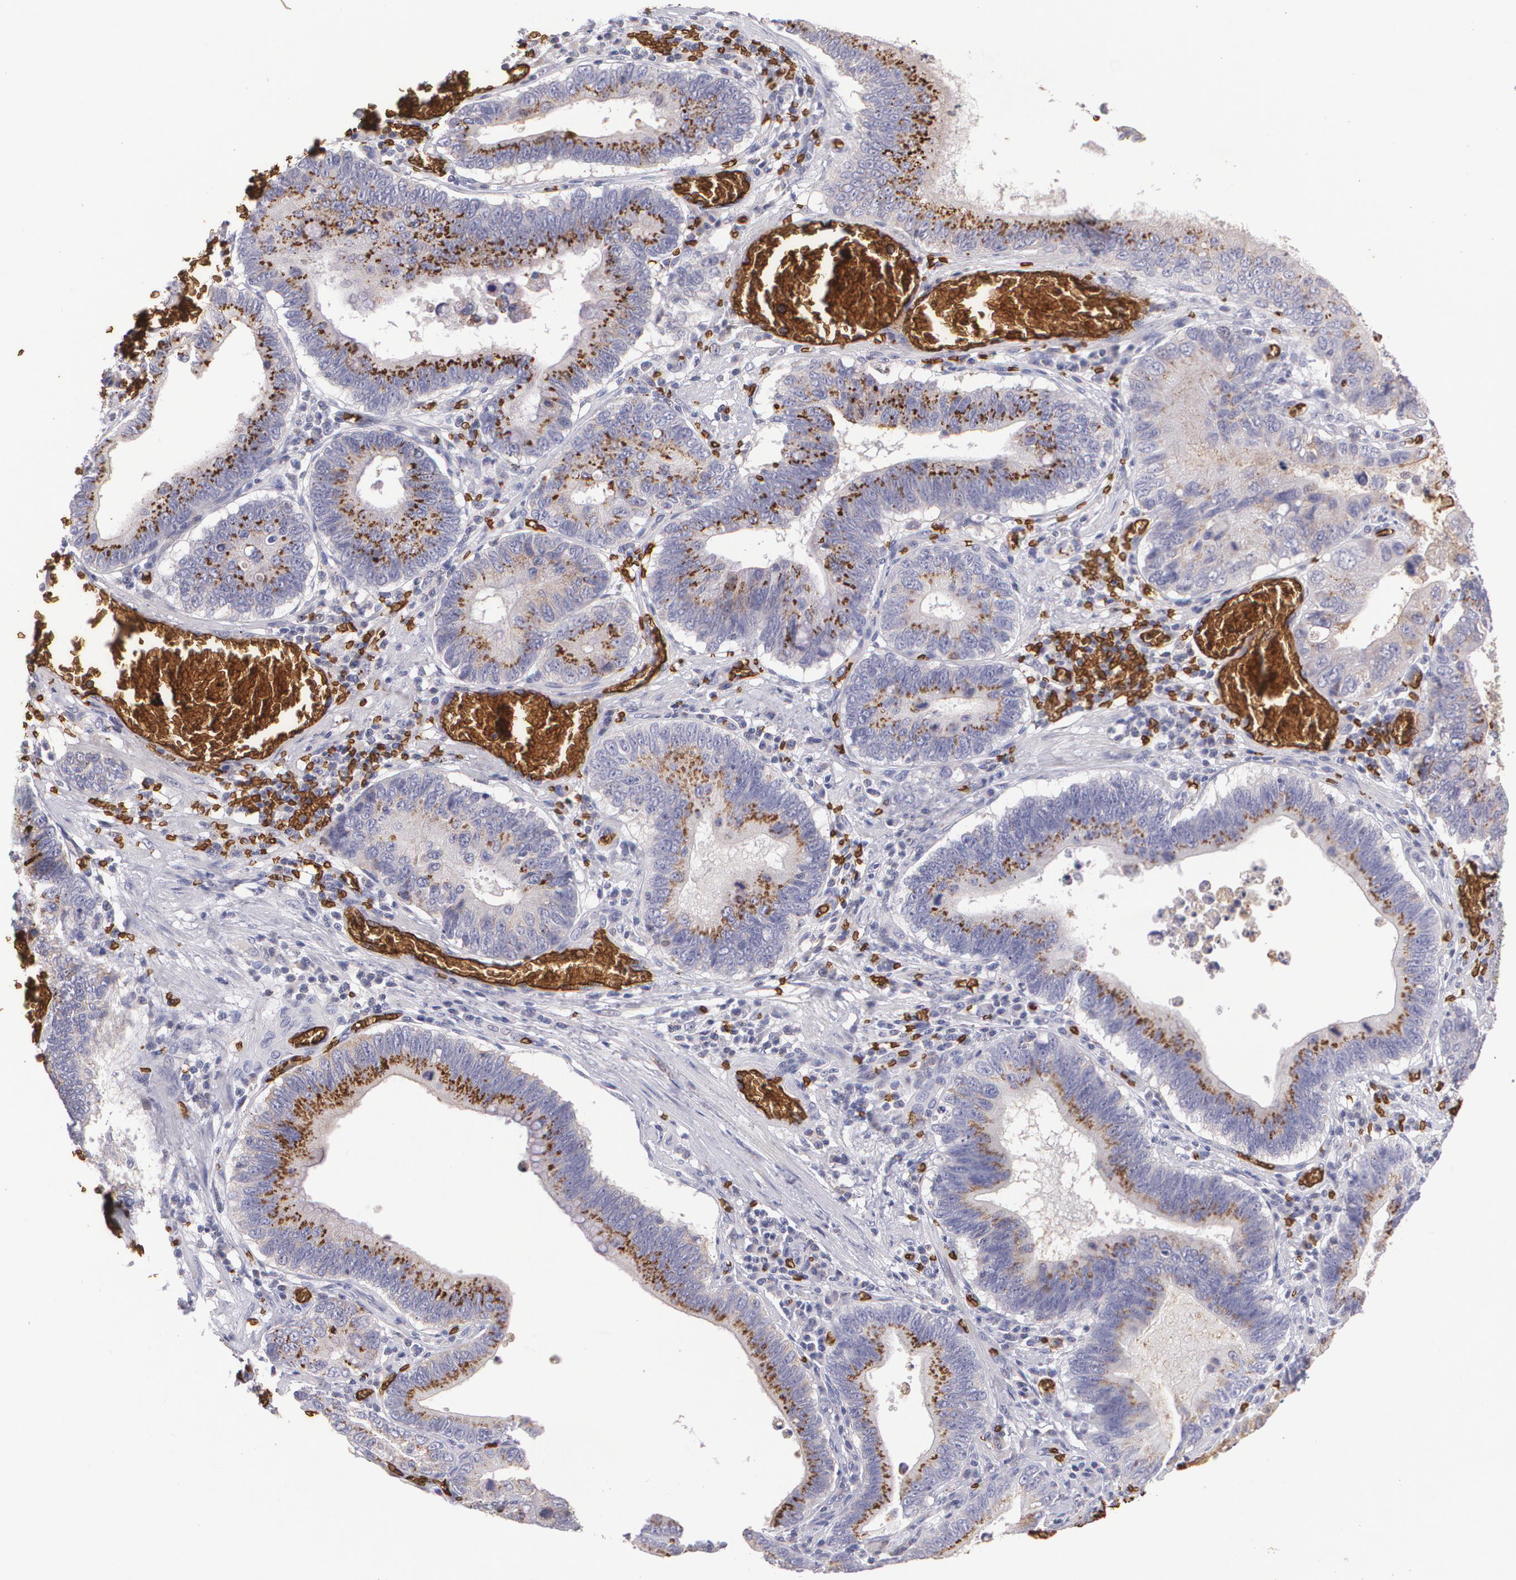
{"staining": {"intensity": "moderate", "quantity": ">75%", "location": "cytoplasmic/membranous"}, "tissue": "stomach cancer", "cell_type": "Tumor cells", "image_type": "cancer", "snomed": [{"axis": "morphology", "description": "Adenocarcinoma, NOS"}, {"axis": "topography", "description": "Stomach"}, {"axis": "topography", "description": "Gastric cardia"}], "caption": "Protein positivity by IHC shows moderate cytoplasmic/membranous positivity in about >75% of tumor cells in adenocarcinoma (stomach). (Brightfield microscopy of DAB IHC at high magnification).", "gene": "SLC2A1", "patient": {"sex": "male", "age": 59}}